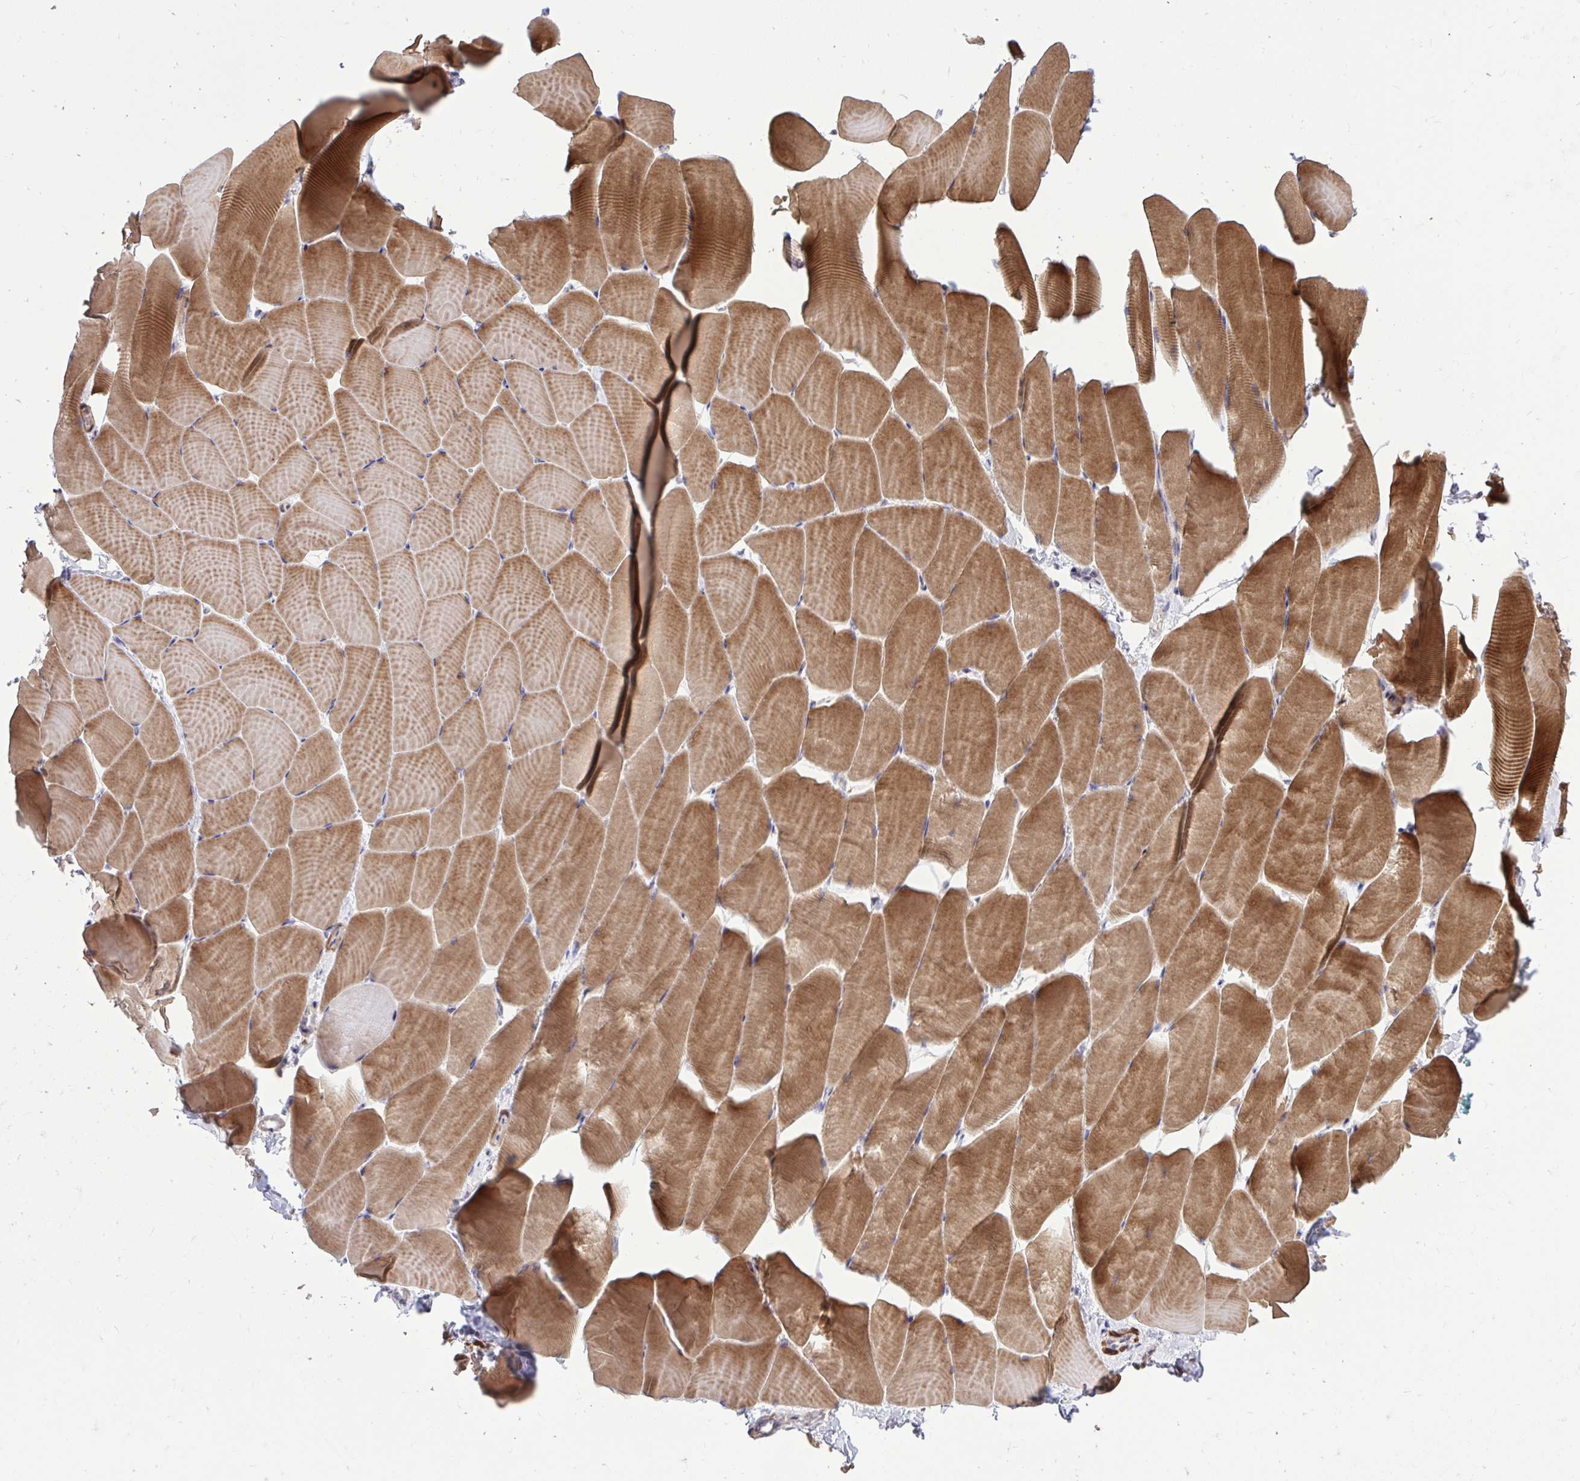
{"staining": {"intensity": "strong", "quantity": ">75%", "location": "cytoplasmic/membranous"}, "tissue": "skeletal muscle", "cell_type": "Myocytes", "image_type": "normal", "snomed": [{"axis": "morphology", "description": "Normal tissue, NOS"}, {"axis": "topography", "description": "Skeletal muscle"}], "caption": "This is a photomicrograph of IHC staining of normal skeletal muscle, which shows strong staining in the cytoplasmic/membranous of myocytes.", "gene": "IGFL2", "patient": {"sex": "male", "age": 25}}